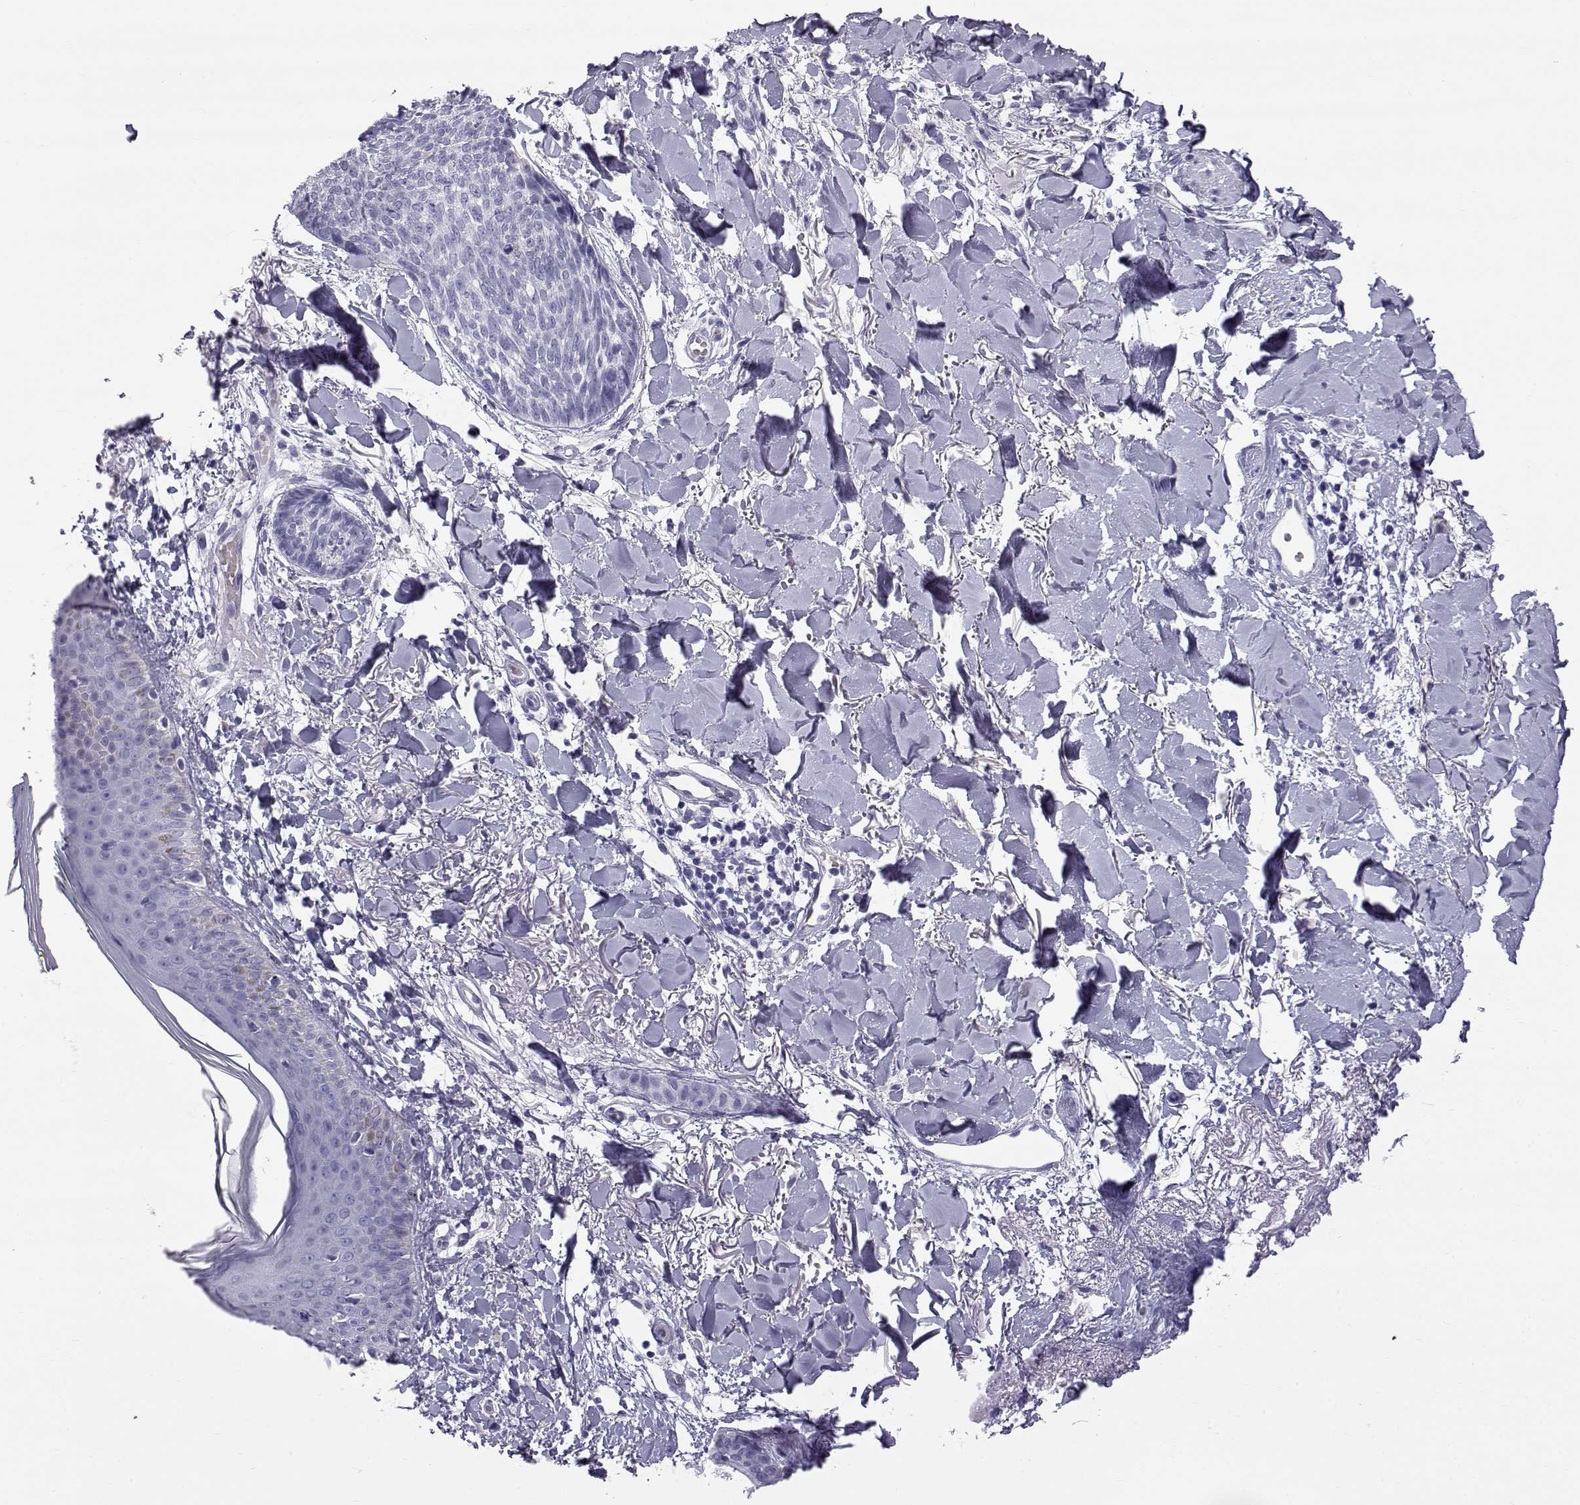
{"staining": {"intensity": "negative", "quantity": "none", "location": "none"}, "tissue": "skin cancer", "cell_type": "Tumor cells", "image_type": "cancer", "snomed": [{"axis": "morphology", "description": "Normal tissue, NOS"}, {"axis": "morphology", "description": "Basal cell carcinoma"}, {"axis": "topography", "description": "Skin"}], "caption": "An image of skin basal cell carcinoma stained for a protein demonstrates no brown staining in tumor cells.", "gene": "RNASE12", "patient": {"sex": "male", "age": 84}}